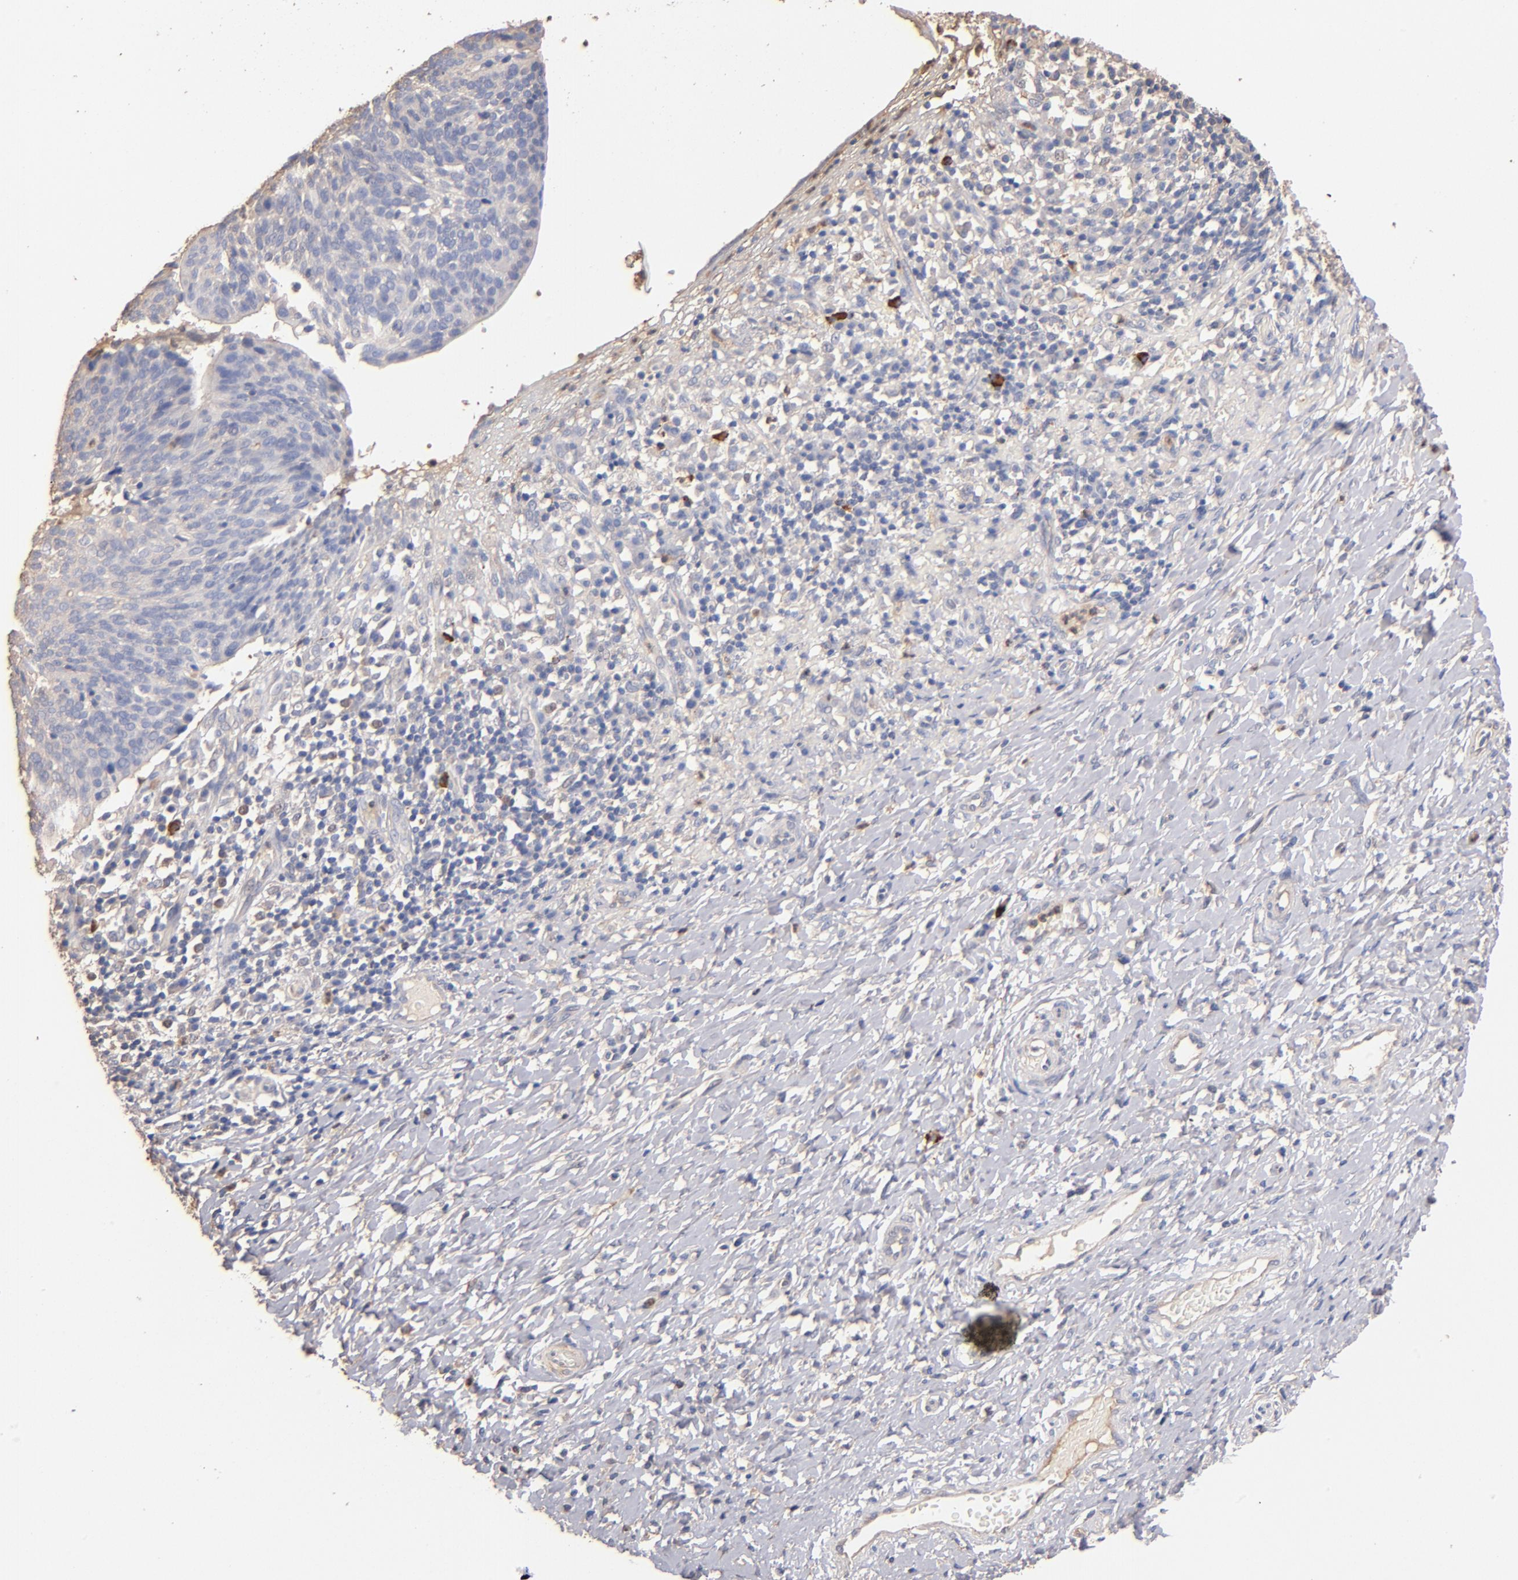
{"staining": {"intensity": "negative", "quantity": "none", "location": "none"}, "tissue": "cervical cancer", "cell_type": "Tumor cells", "image_type": "cancer", "snomed": [{"axis": "morphology", "description": "Normal tissue, NOS"}, {"axis": "morphology", "description": "Squamous cell carcinoma, NOS"}, {"axis": "topography", "description": "Cervix"}], "caption": "IHC micrograph of human cervical squamous cell carcinoma stained for a protein (brown), which exhibits no expression in tumor cells.", "gene": "RO60", "patient": {"sex": "female", "age": 39}}